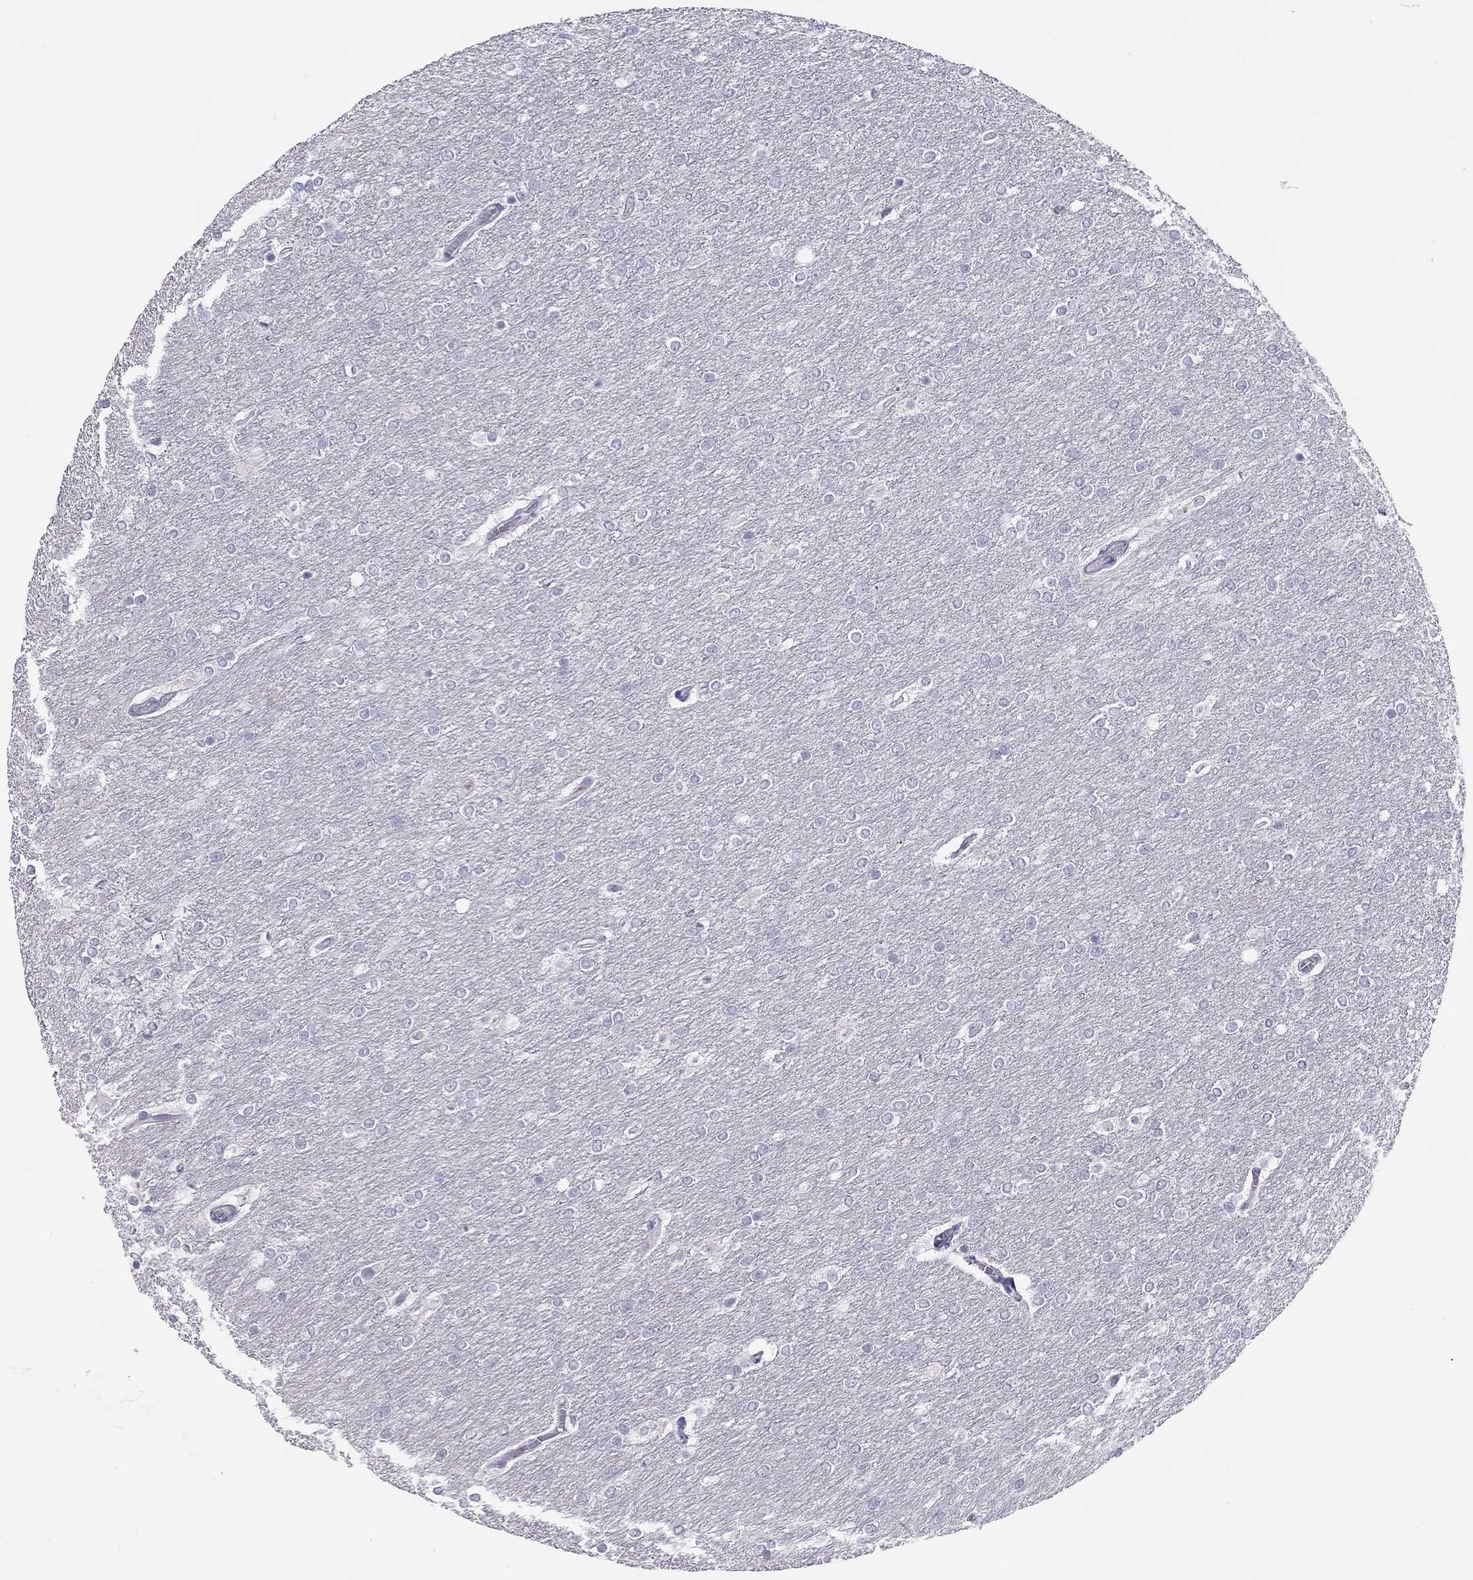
{"staining": {"intensity": "negative", "quantity": "none", "location": "none"}, "tissue": "glioma", "cell_type": "Tumor cells", "image_type": "cancer", "snomed": [{"axis": "morphology", "description": "Glioma, malignant, High grade"}, {"axis": "topography", "description": "Brain"}], "caption": "A high-resolution photomicrograph shows IHC staining of malignant high-grade glioma, which demonstrates no significant expression in tumor cells.", "gene": "KLRG1", "patient": {"sex": "female", "age": 61}}